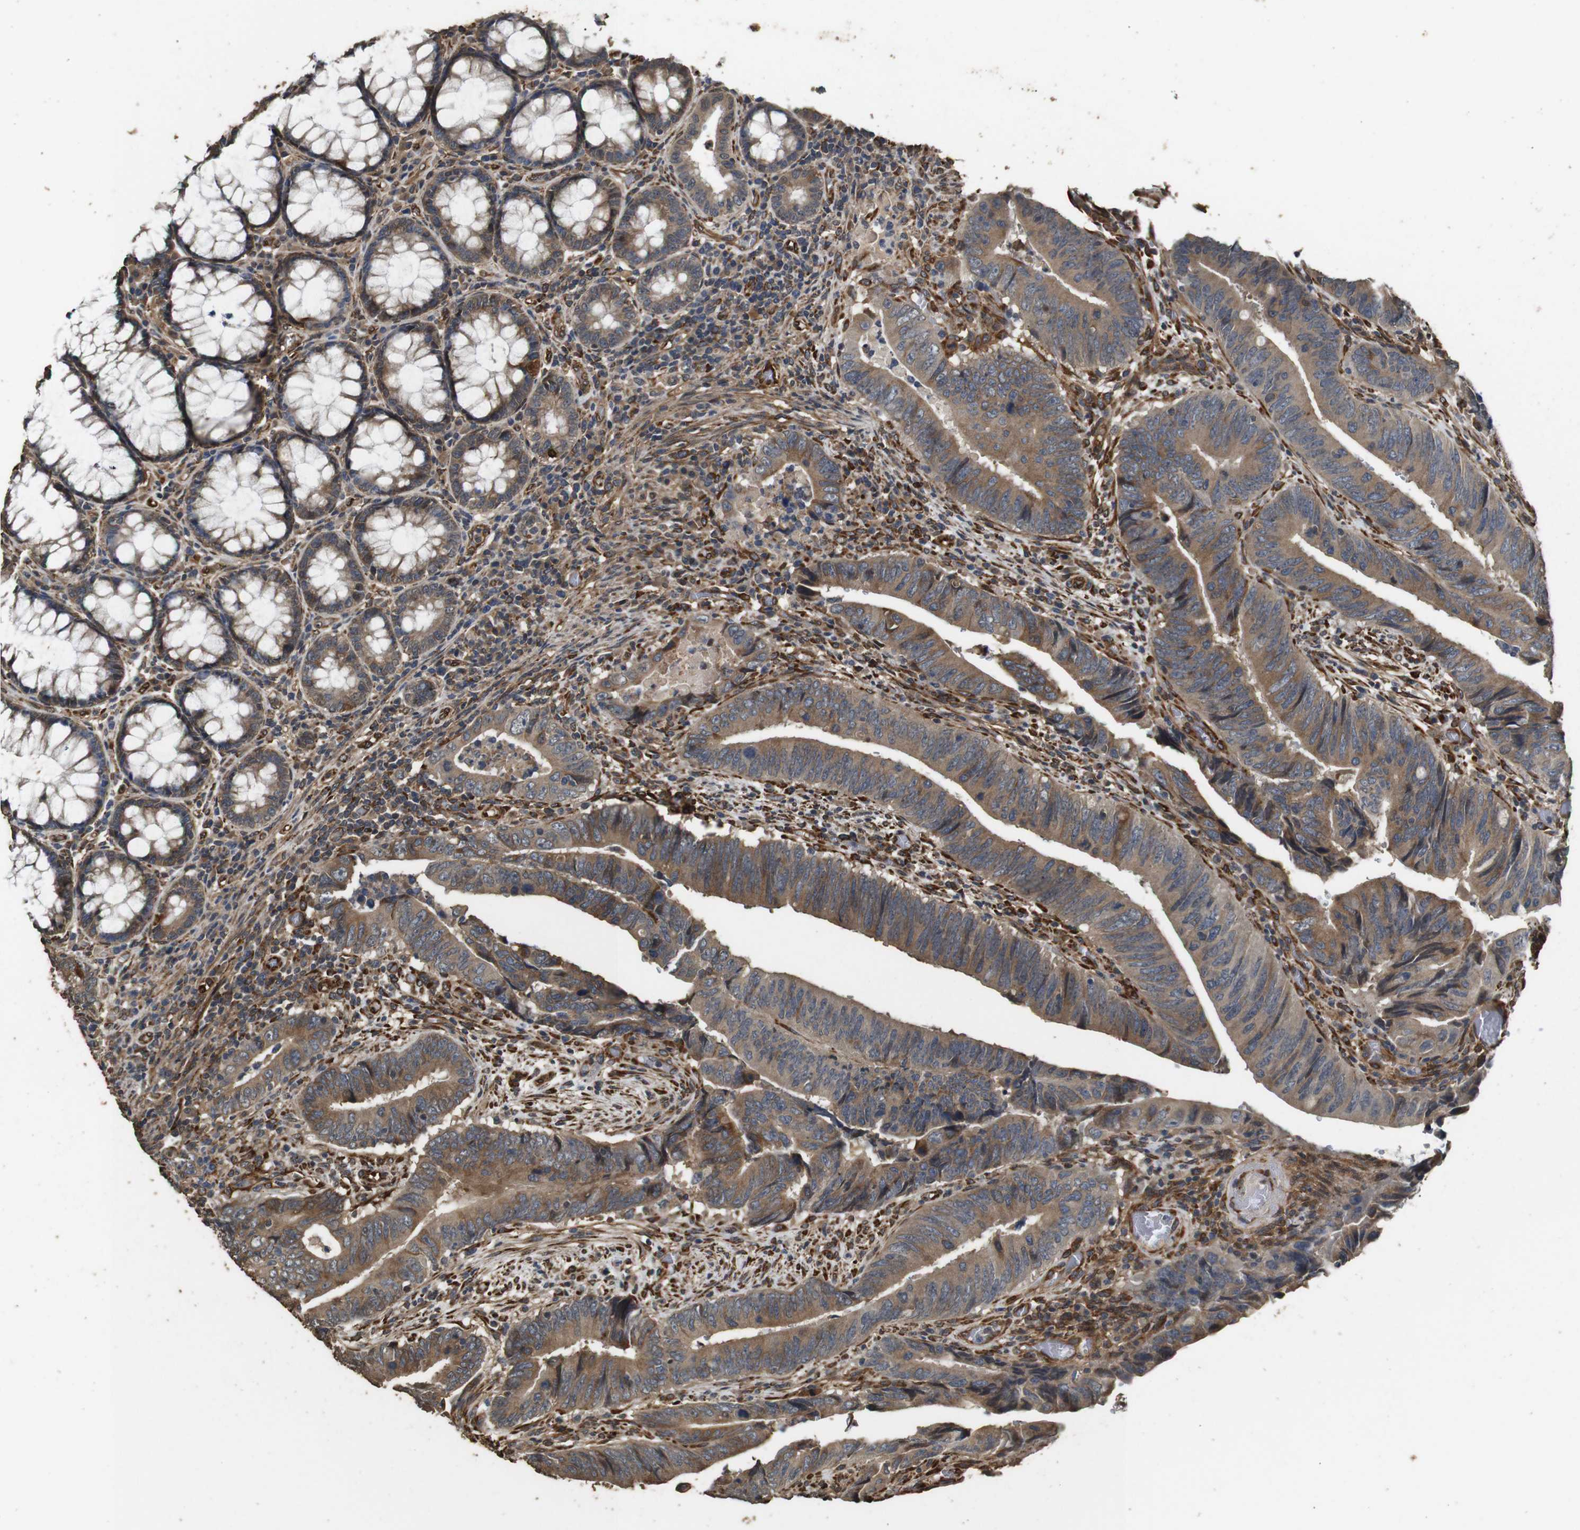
{"staining": {"intensity": "moderate", "quantity": ">75%", "location": "cytoplasmic/membranous"}, "tissue": "colorectal cancer", "cell_type": "Tumor cells", "image_type": "cancer", "snomed": [{"axis": "morphology", "description": "Normal tissue, NOS"}, {"axis": "morphology", "description": "Adenocarcinoma, NOS"}, {"axis": "topography", "description": "Colon"}], "caption": "Immunohistochemistry of colorectal adenocarcinoma demonstrates medium levels of moderate cytoplasmic/membranous expression in approximately >75% of tumor cells.", "gene": "CNPY4", "patient": {"sex": "male", "age": 56}}